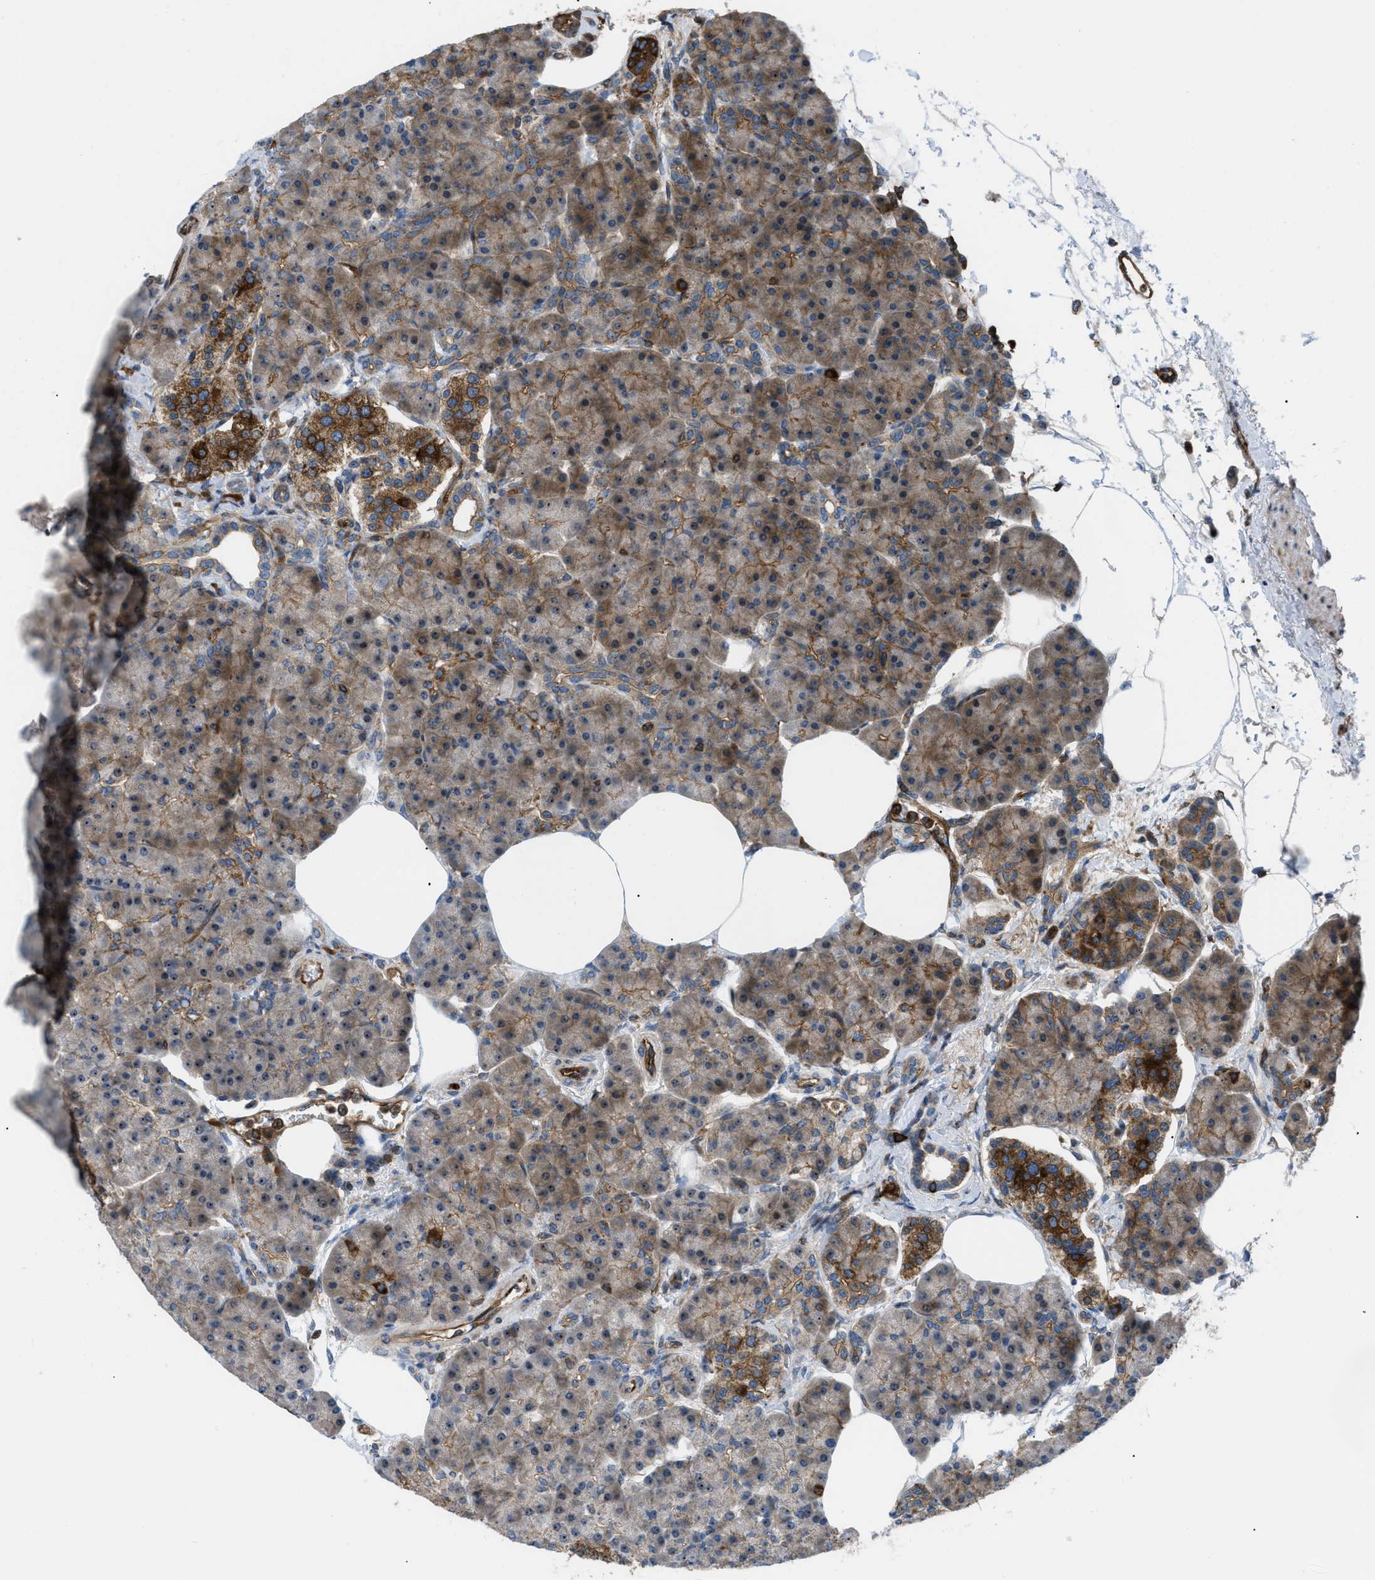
{"staining": {"intensity": "moderate", "quantity": ">75%", "location": "cytoplasmic/membranous"}, "tissue": "pancreas", "cell_type": "Exocrine glandular cells", "image_type": "normal", "snomed": [{"axis": "morphology", "description": "Normal tissue, NOS"}, {"axis": "topography", "description": "Pancreas"}], "caption": "Immunohistochemistry (IHC) of benign pancreas demonstrates medium levels of moderate cytoplasmic/membranous positivity in about >75% of exocrine glandular cells.", "gene": "ATP2A3", "patient": {"sex": "female", "age": 70}}